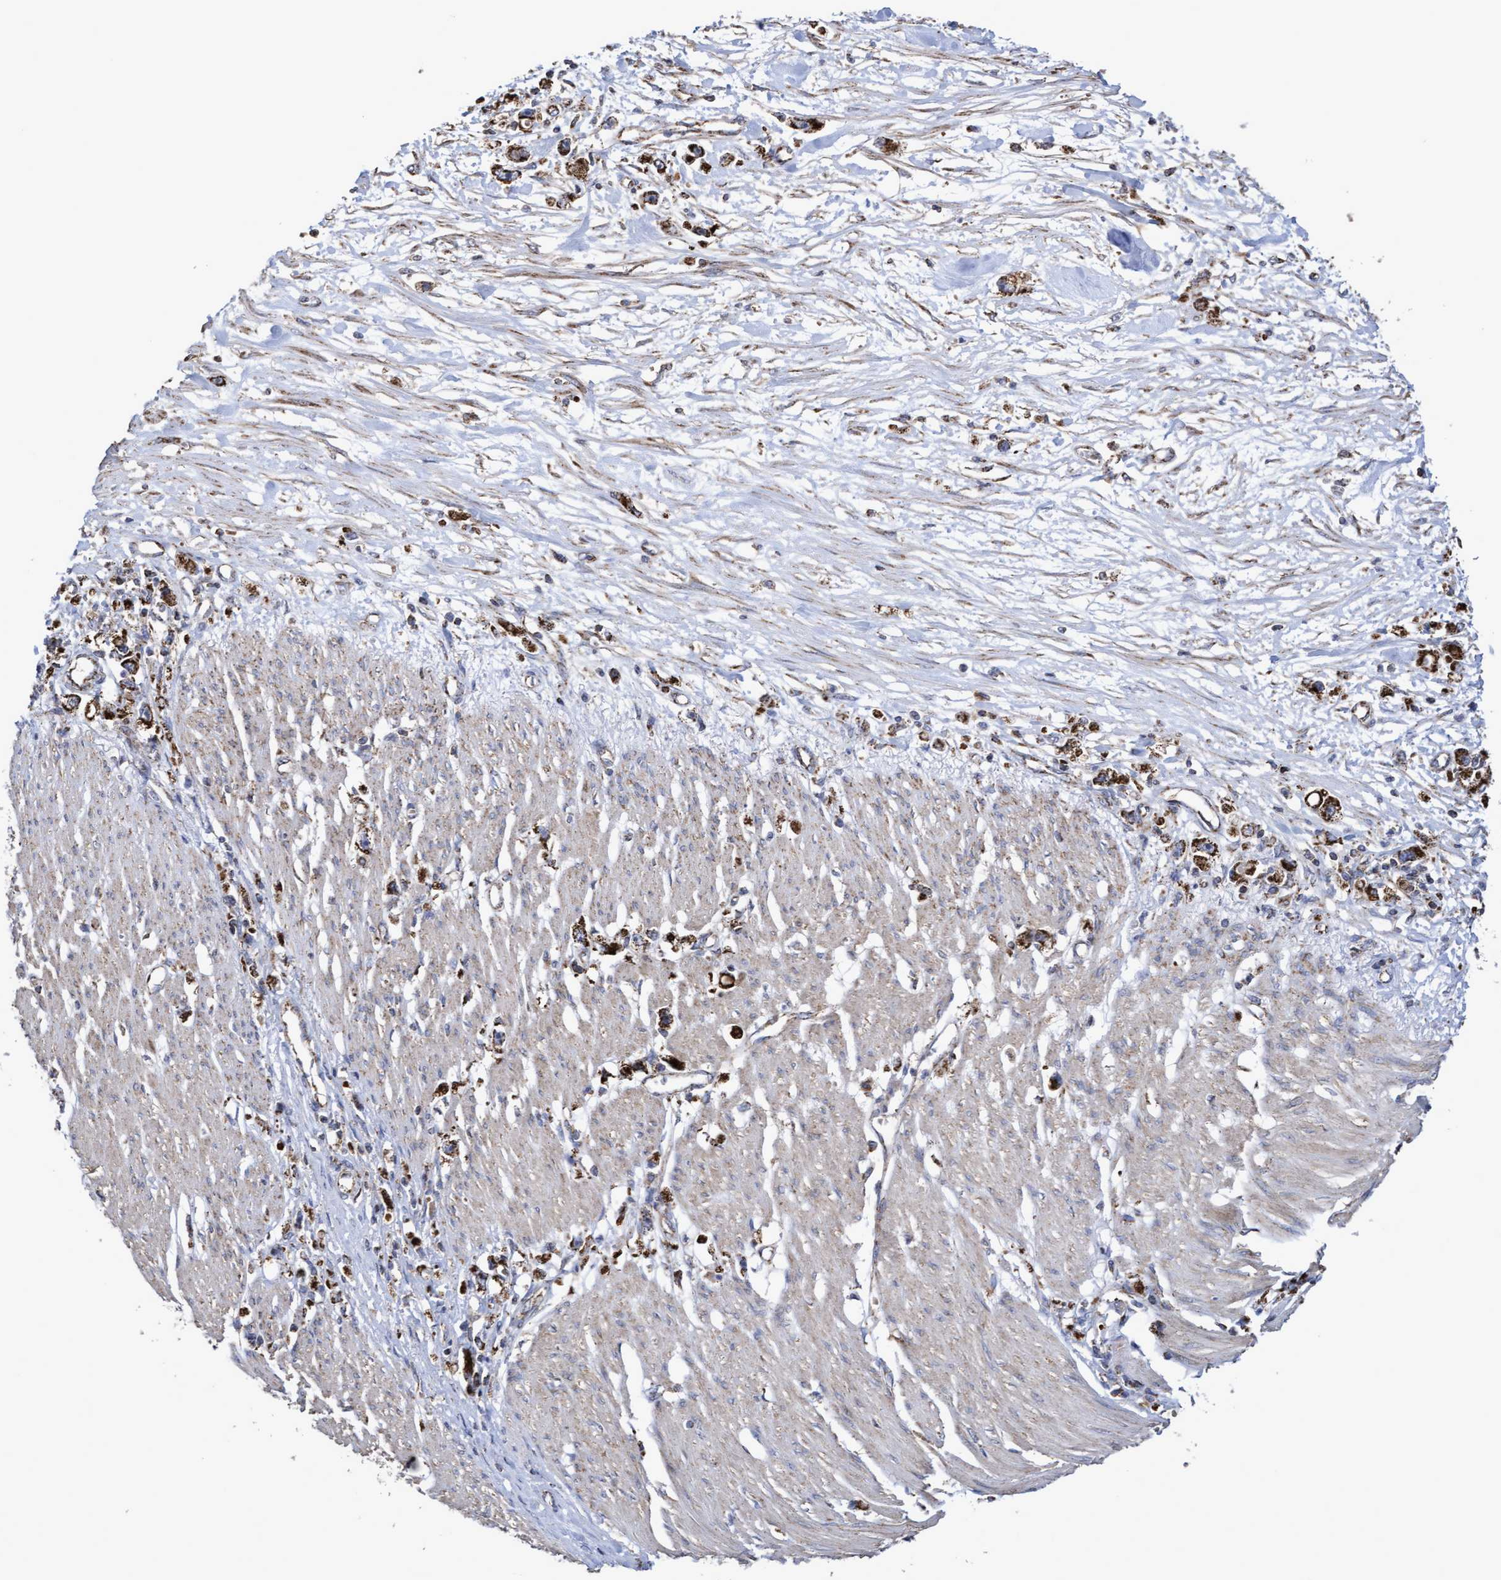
{"staining": {"intensity": "strong", "quantity": ">75%", "location": "cytoplasmic/membranous"}, "tissue": "stomach cancer", "cell_type": "Tumor cells", "image_type": "cancer", "snomed": [{"axis": "morphology", "description": "Adenocarcinoma, NOS"}, {"axis": "topography", "description": "Stomach"}], "caption": "Human stomach adenocarcinoma stained for a protein (brown) displays strong cytoplasmic/membranous positive staining in approximately >75% of tumor cells.", "gene": "COBL", "patient": {"sex": "female", "age": 59}}